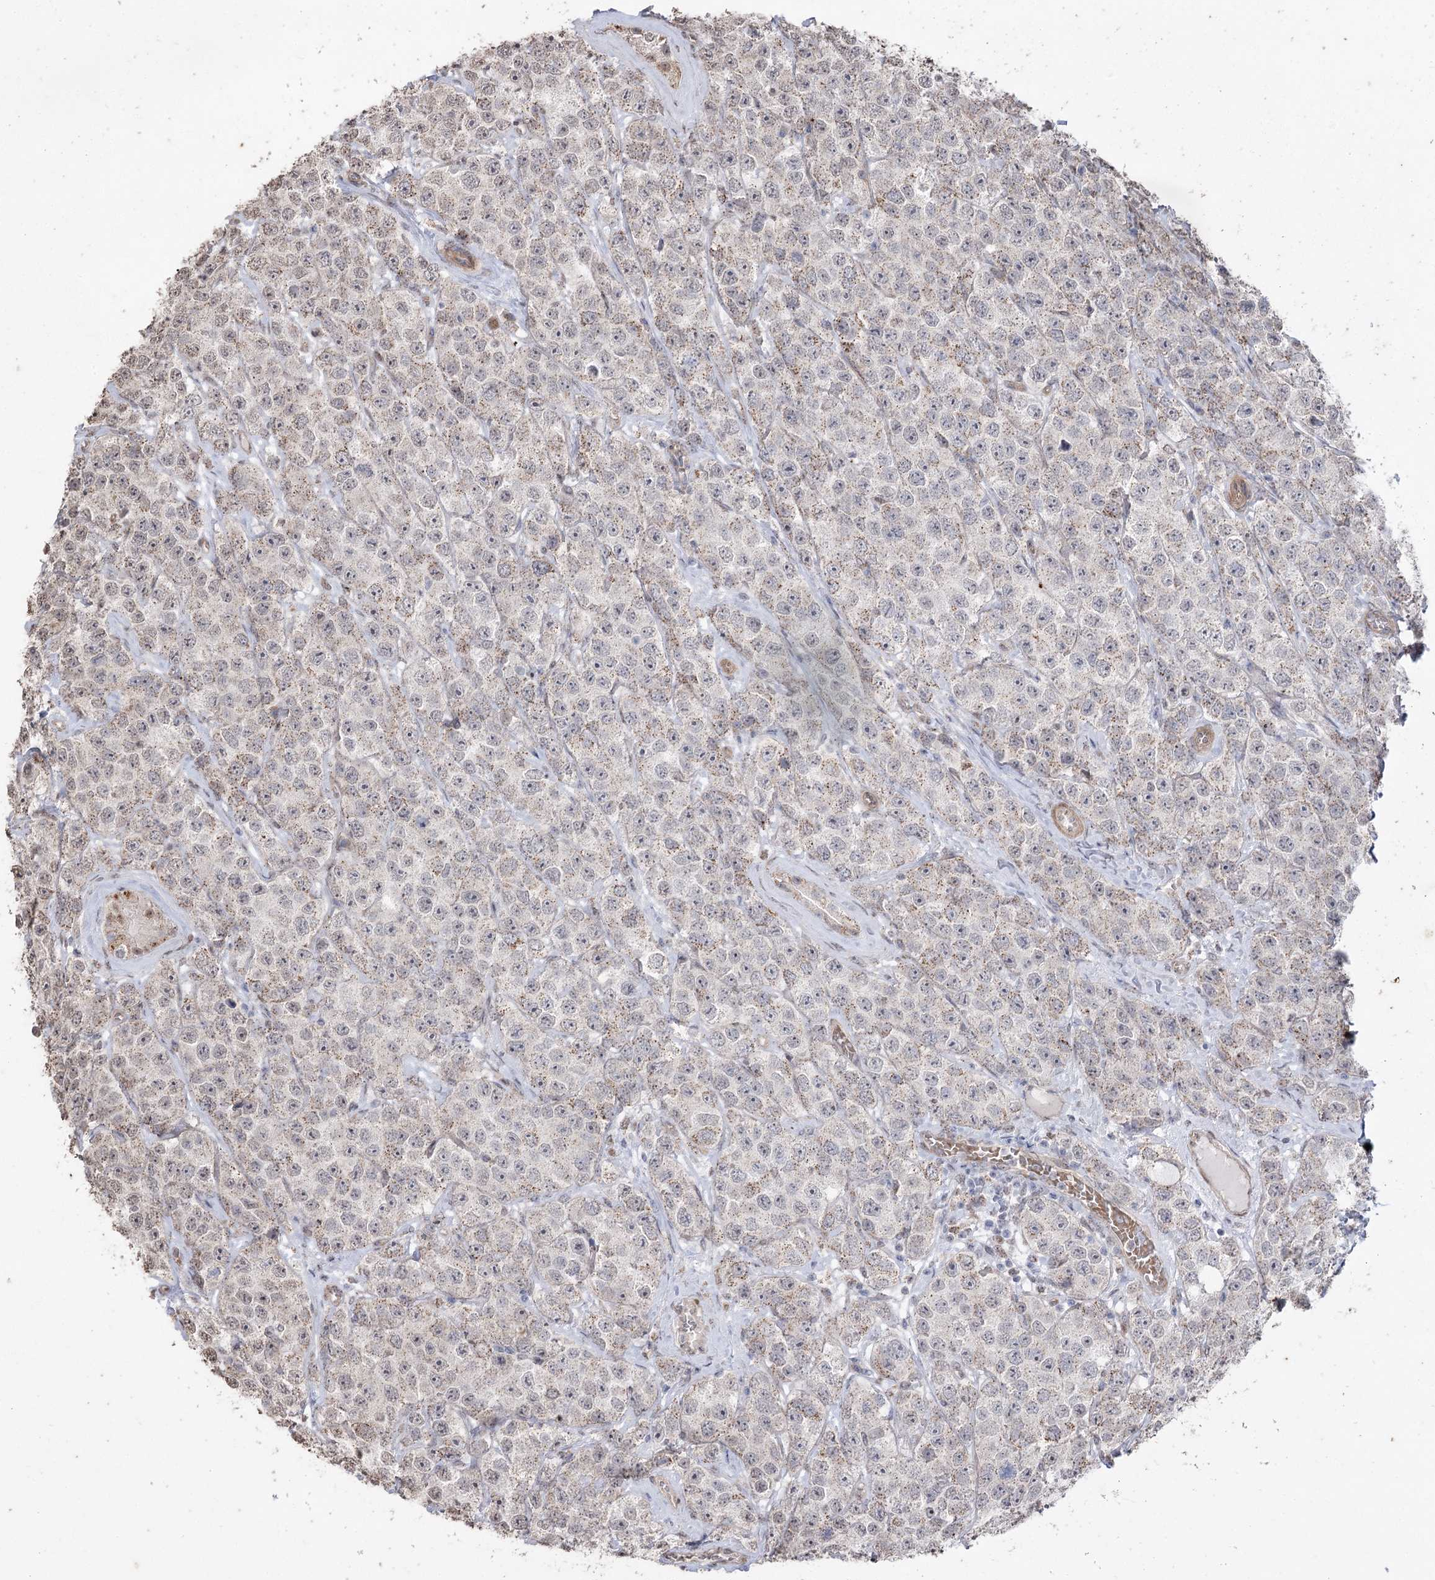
{"staining": {"intensity": "weak", "quantity": ">75%", "location": "cytoplasmic/membranous"}, "tissue": "testis cancer", "cell_type": "Tumor cells", "image_type": "cancer", "snomed": [{"axis": "morphology", "description": "Seminoma, NOS"}, {"axis": "topography", "description": "Testis"}], "caption": "Immunohistochemistry image of neoplastic tissue: seminoma (testis) stained using immunohistochemistry (IHC) reveals low levels of weak protein expression localized specifically in the cytoplasmic/membranous of tumor cells, appearing as a cytoplasmic/membranous brown color.", "gene": "ZSCAN23", "patient": {"sex": "male", "age": 28}}